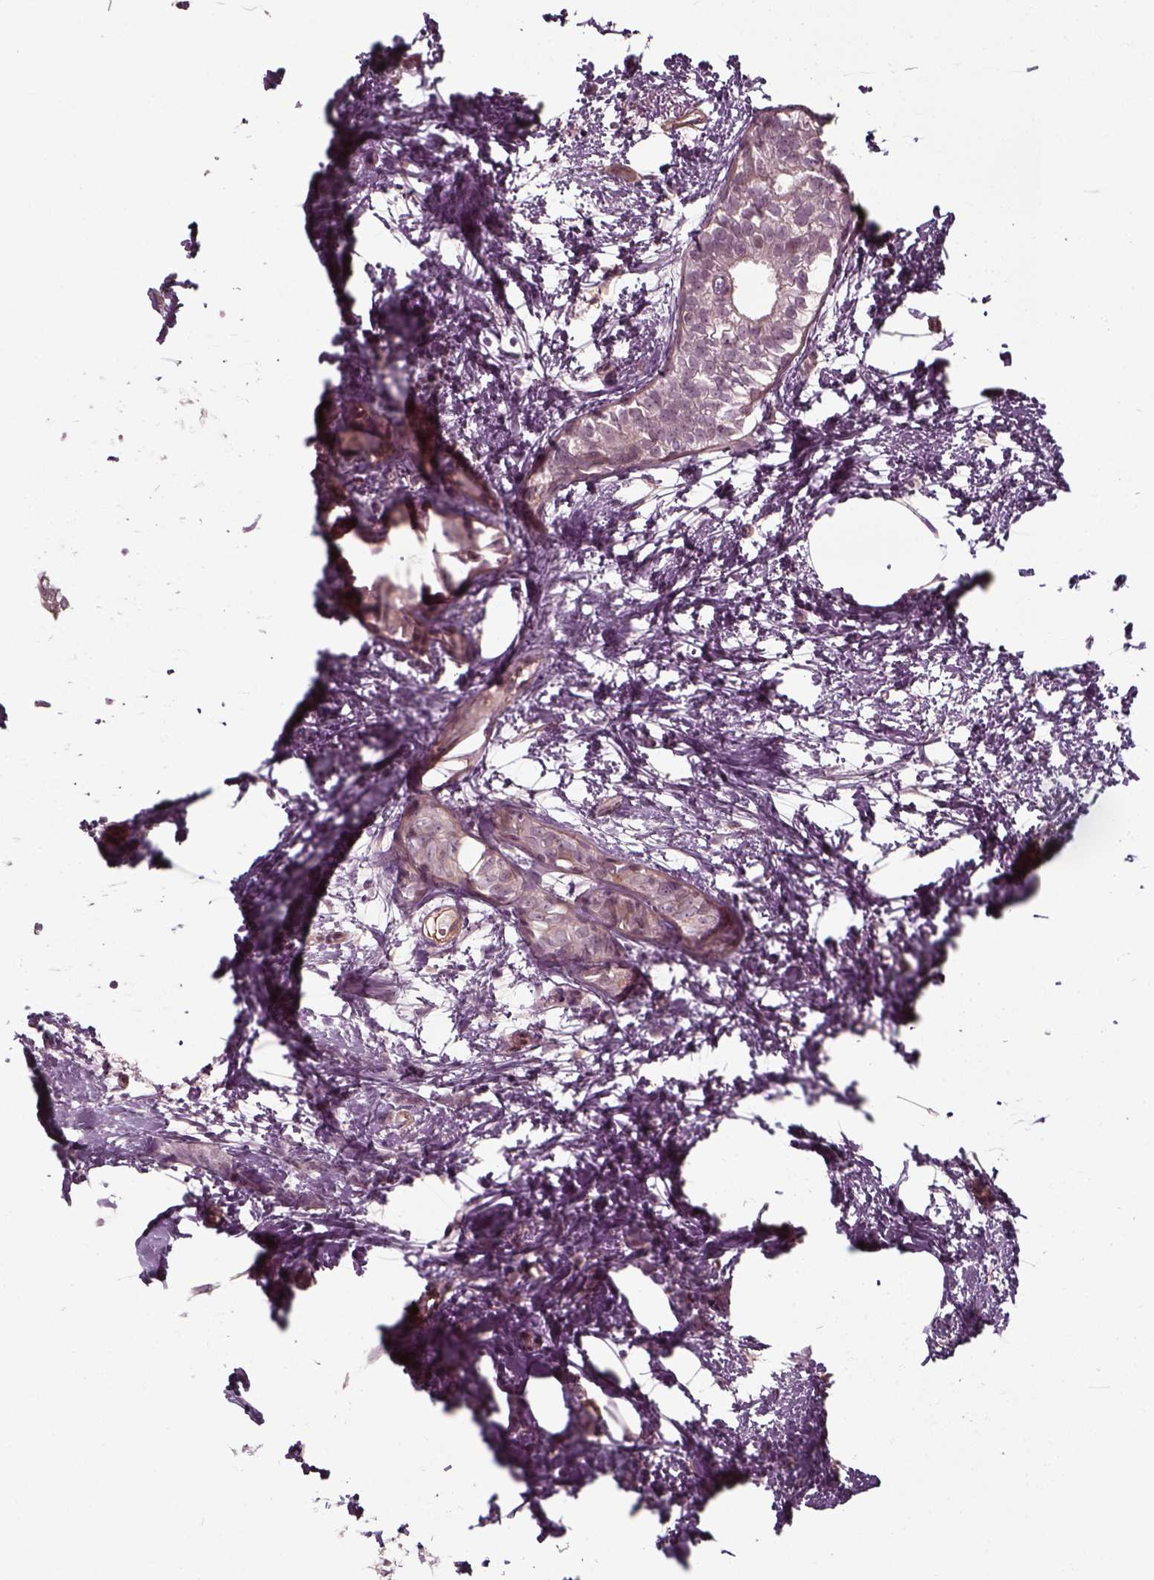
{"staining": {"intensity": "negative", "quantity": "none", "location": "none"}, "tissue": "breast cancer", "cell_type": "Tumor cells", "image_type": "cancer", "snomed": [{"axis": "morphology", "description": "Duct carcinoma"}, {"axis": "topography", "description": "Breast"}], "caption": "Intraductal carcinoma (breast) stained for a protein using immunohistochemistry (IHC) reveals no positivity tumor cells.", "gene": "LAMB2", "patient": {"sex": "female", "age": 40}}